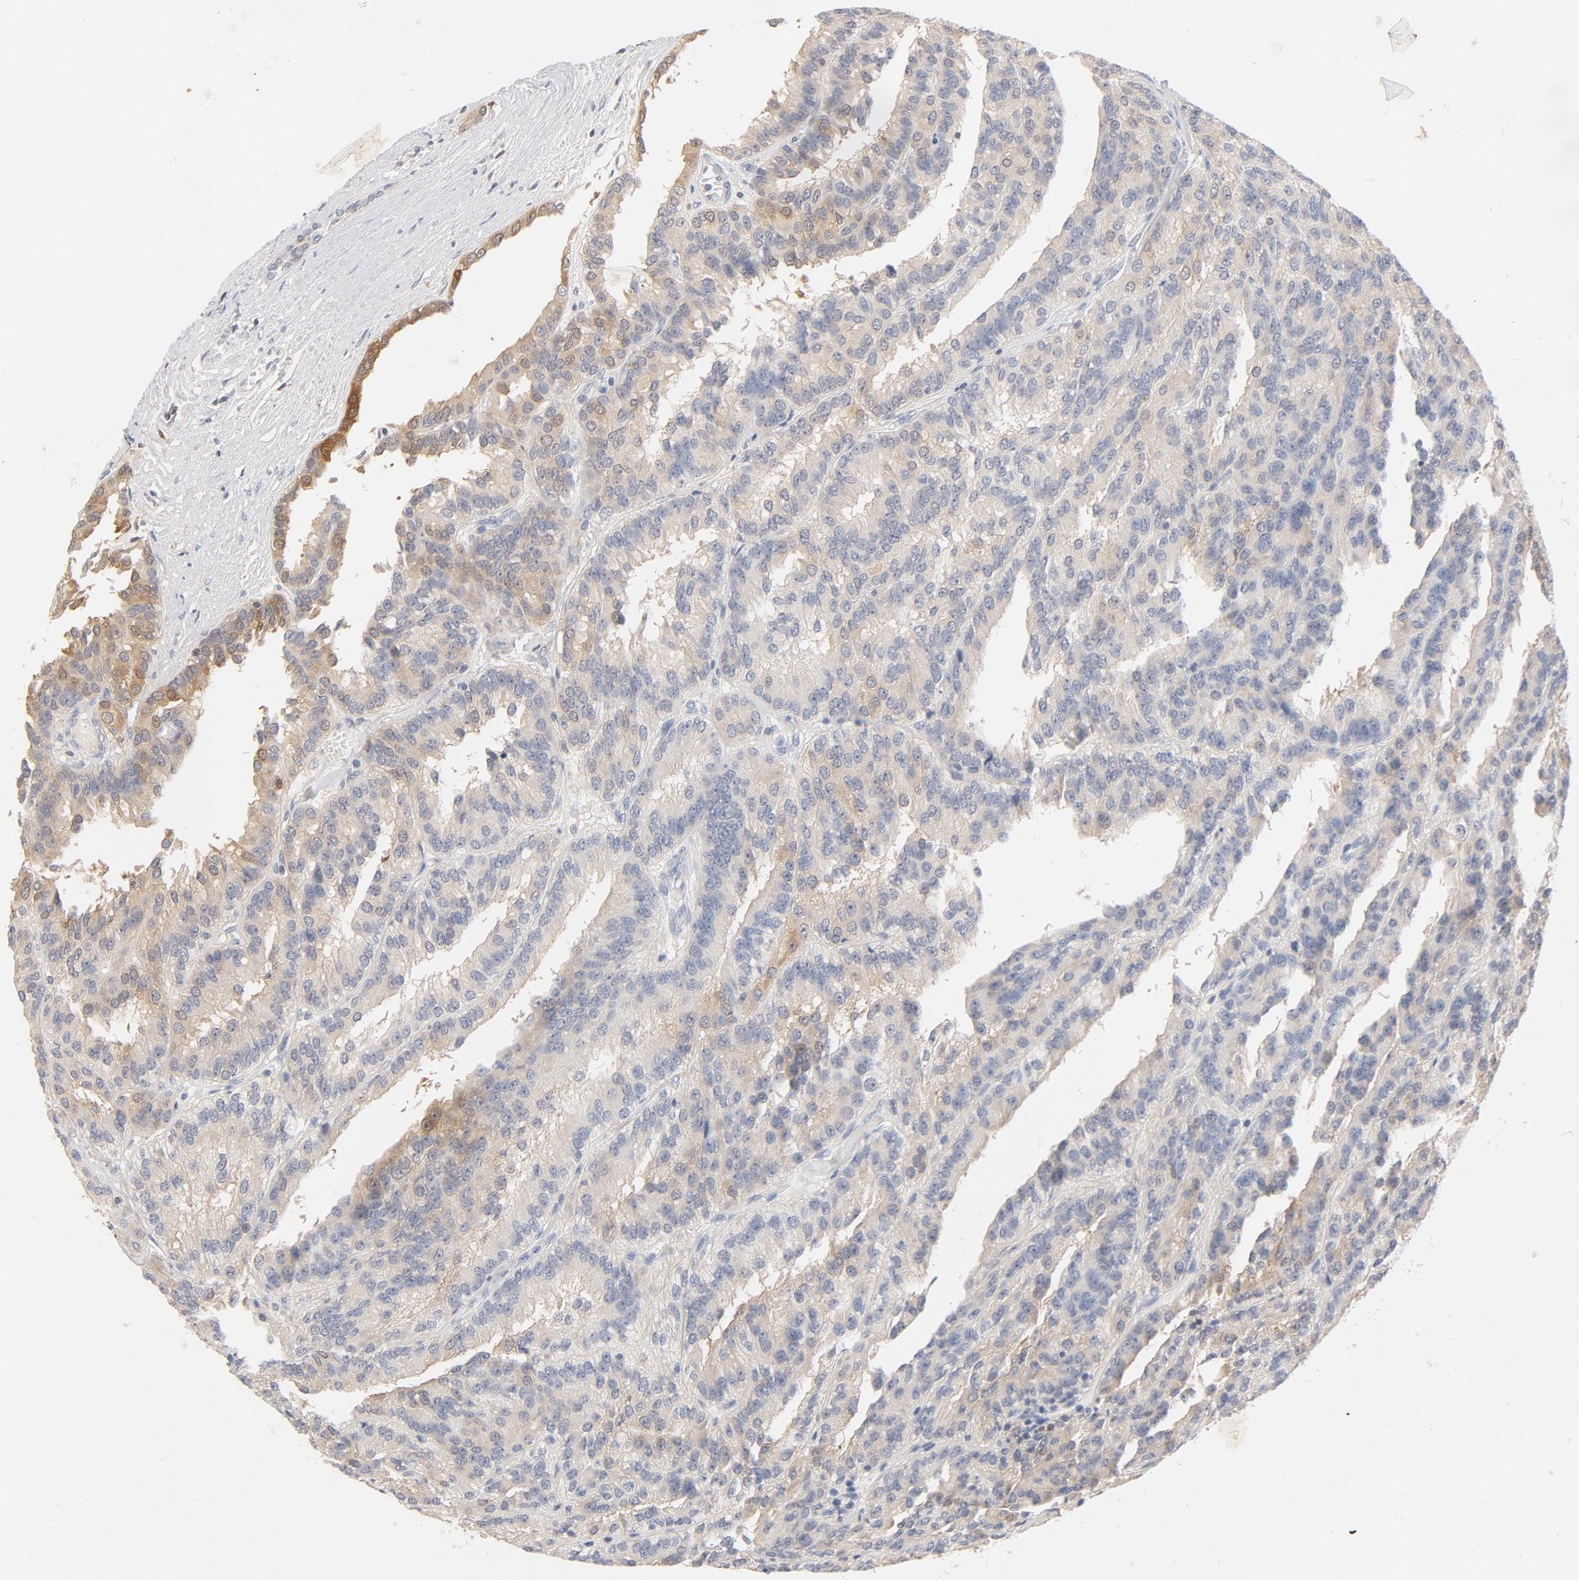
{"staining": {"intensity": "weak", "quantity": "<25%", "location": "cytoplasmic/membranous"}, "tissue": "renal cancer", "cell_type": "Tumor cells", "image_type": "cancer", "snomed": [{"axis": "morphology", "description": "Adenocarcinoma, NOS"}, {"axis": "topography", "description": "Kidney"}], "caption": "This is a micrograph of immunohistochemistry (IHC) staining of adenocarcinoma (renal), which shows no positivity in tumor cells.", "gene": "STAT1", "patient": {"sex": "male", "age": 46}}